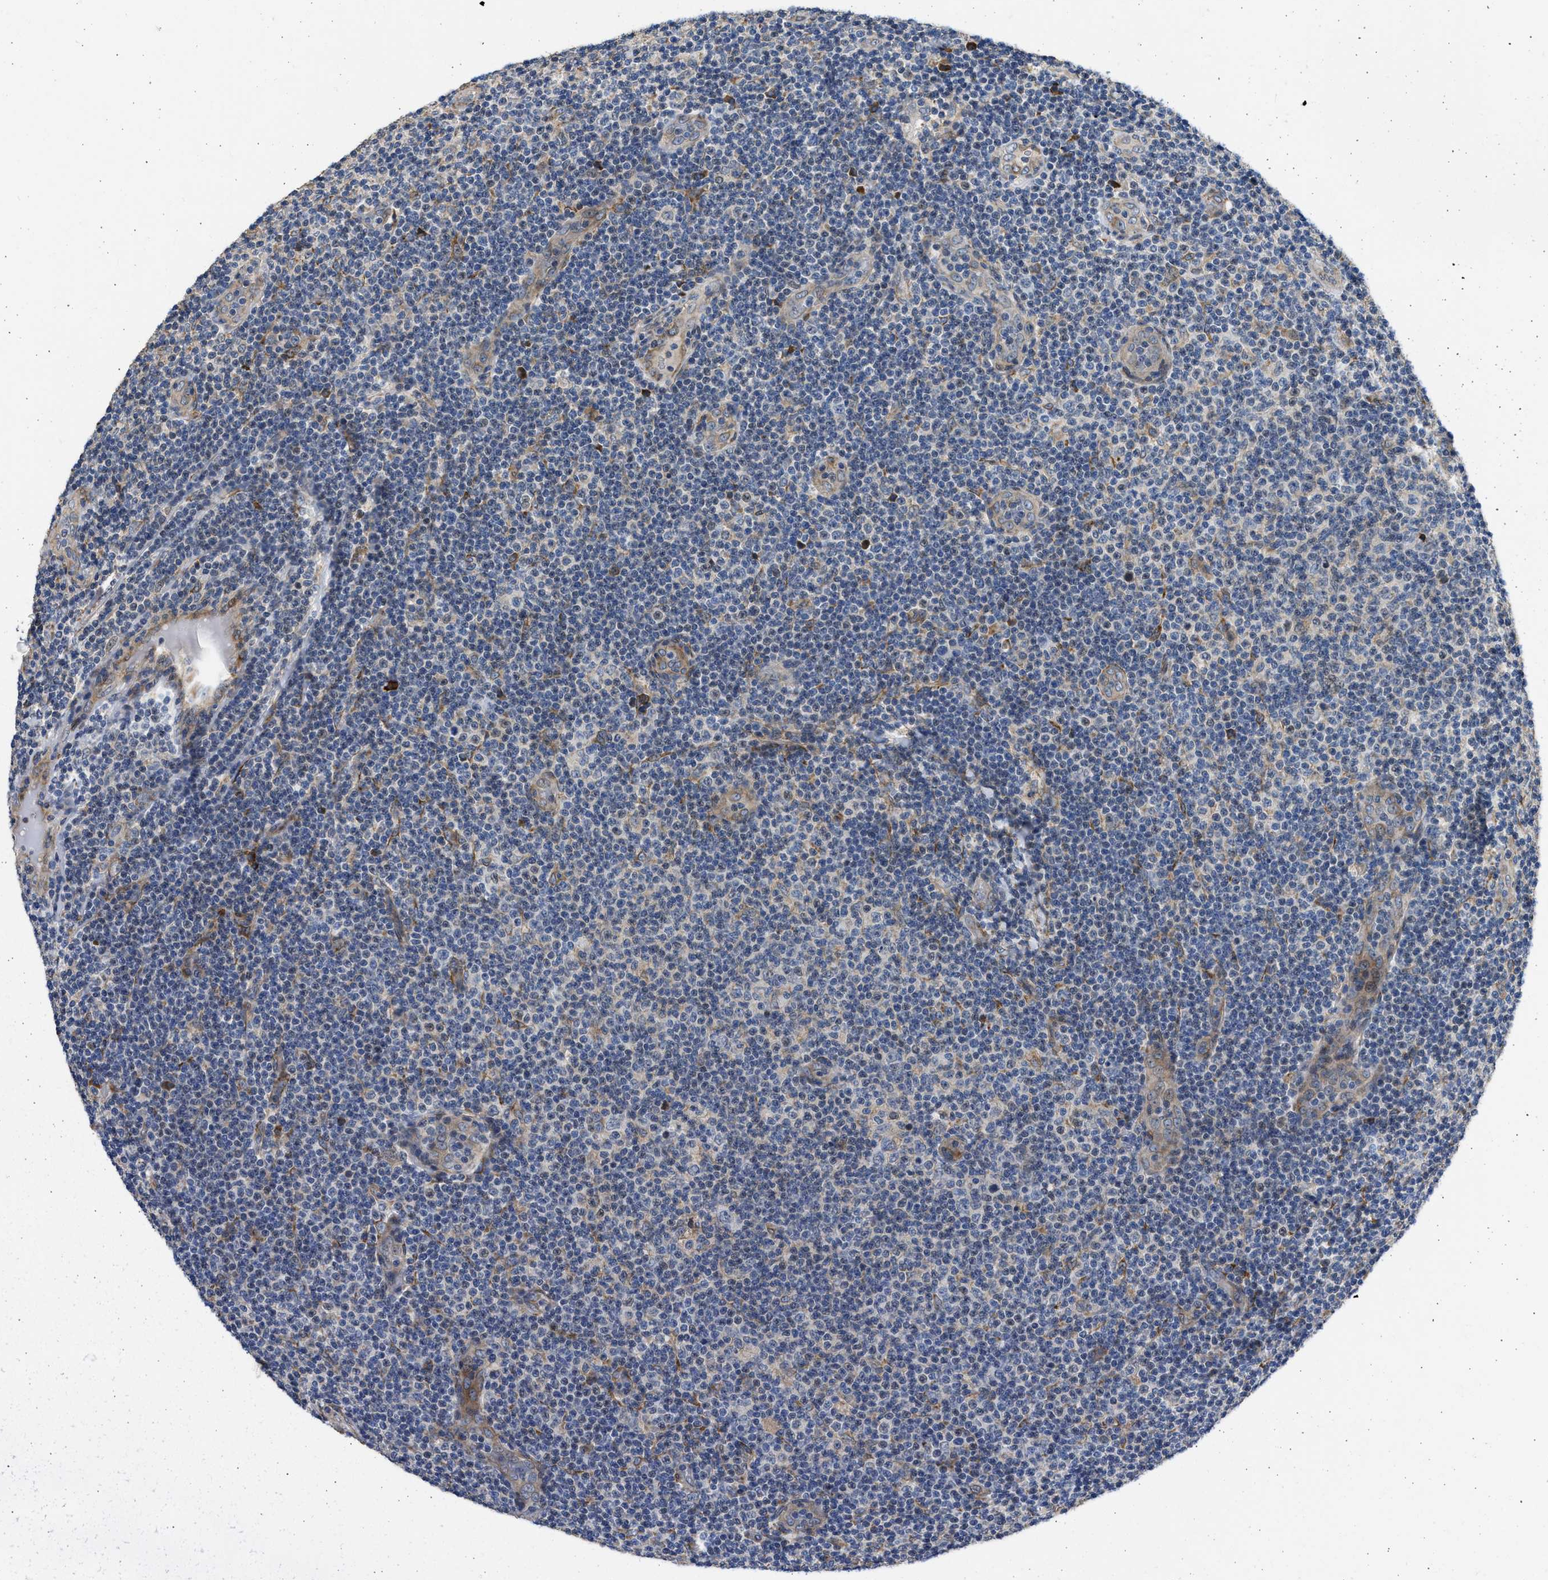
{"staining": {"intensity": "weak", "quantity": "<25%", "location": "cytoplasmic/membranous"}, "tissue": "lymphoma", "cell_type": "Tumor cells", "image_type": "cancer", "snomed": [{"axis": "morphology", "description": "Malignant lymphoma, non-Hodgkin's type, Low grade"}, {"axis": "topography", "description": "Lymph node"}], "caption": "IHC of lymphoma shows no staining in tumor cells.", "gene": "PLD2", "patient": {"sex": "male", "age": 83}}